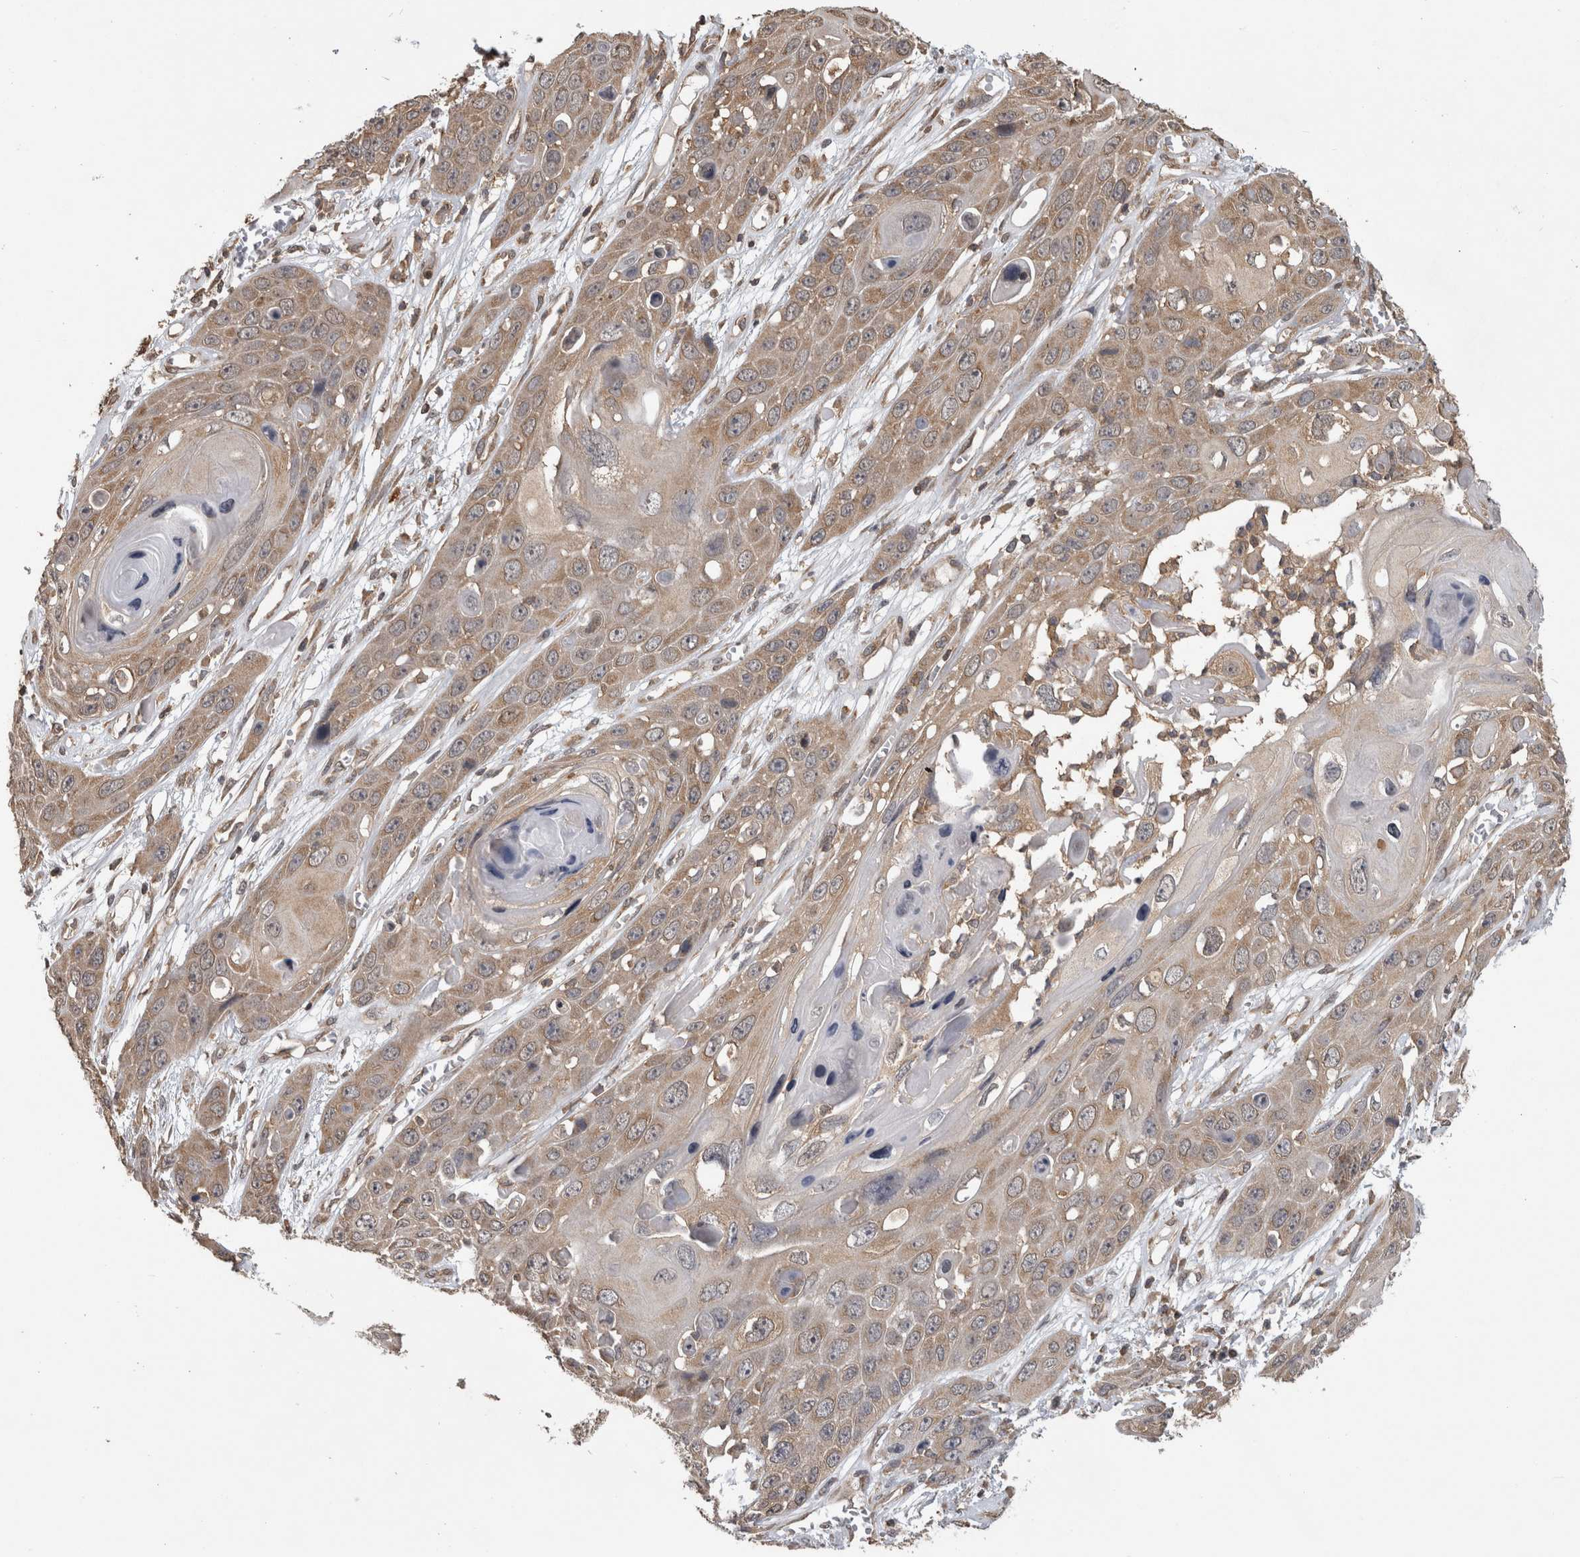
{"staining": {"intensity": "moderate", "quantity": ">75%", "location": "cytoplasmic/membranous"}, "tissue": "skin cancer", "cell_type": "Tumor cells", "image_type": "cancer", "snomed": [{"axis": "morphology", "description": "Squamous cell carcinoma, NOS"}, {"axis": "topography", "description": "Skin"}], "caption": "Human squamous cell carcinoma (skin) stained for a protein (brown) reveals moderate cytoplasmic/membranous positive staining in about >75% of tumor cells.", "gene": "ATXN2", "patient": {"sex": "male", "age": 55}}